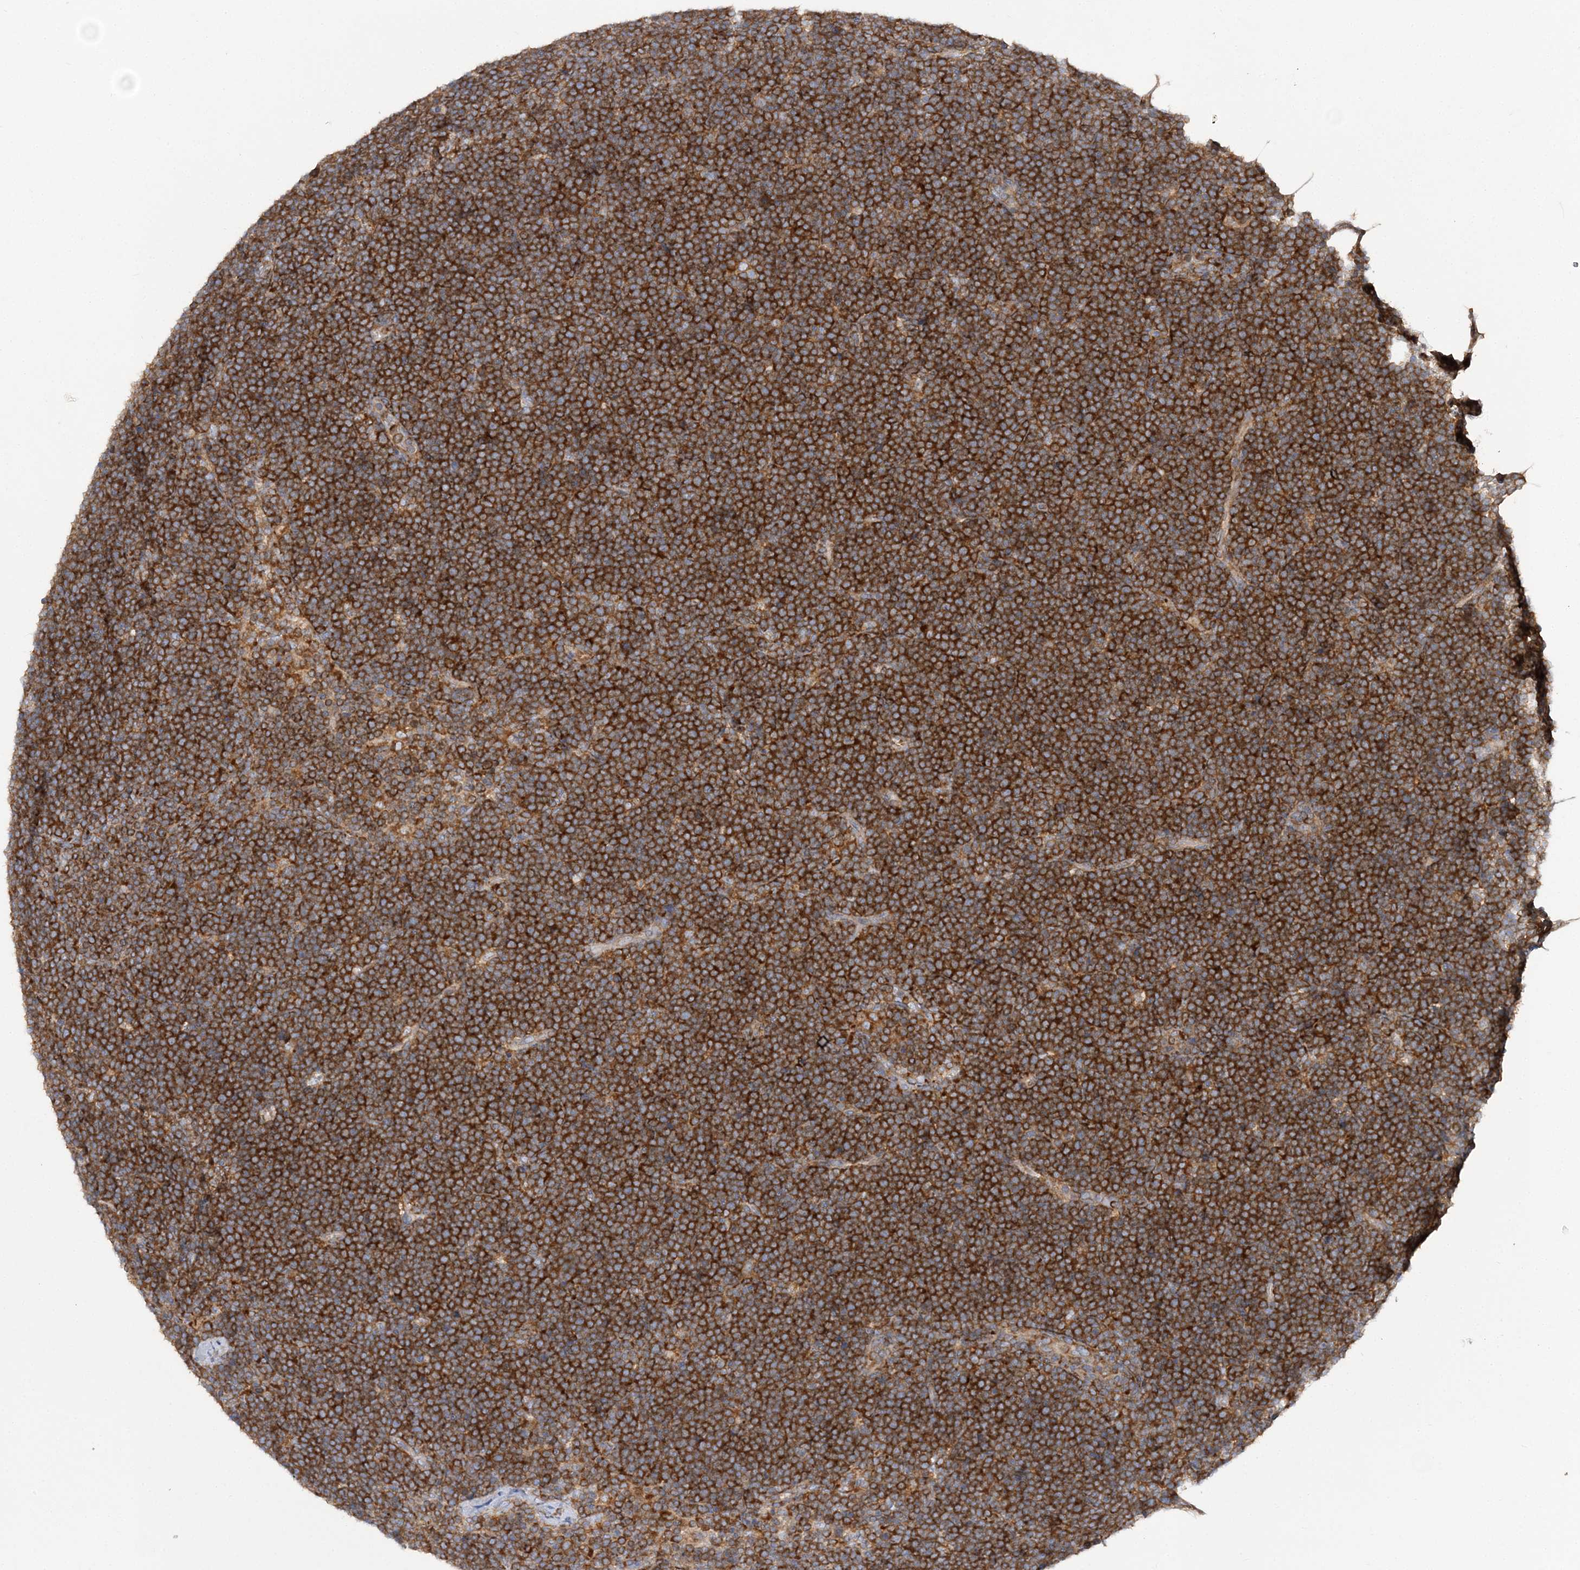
{"staining": {"intensity": "strong", "quantity": ">75%", "location": "cytoplasmic/membranous"}, "tissue": "lymphoma", "cell_type": "Tumor cells", "image_type": "cancer", "snomed": [{"axis": "morphology", "description": "Malignant lymphoma, non-Hodgkin's type, High grade"}, {"axis": "topography", "description": "Lymph node"}], "caption": "Tumor cells reveal high levels of strong cytoplasmic/membranous staining in about >75% of cells in high-grade malignant lymphoma, non-Hodgkin's type.", "gene": "LARP4B", "patient": {"sex": "male", "age": 13}}